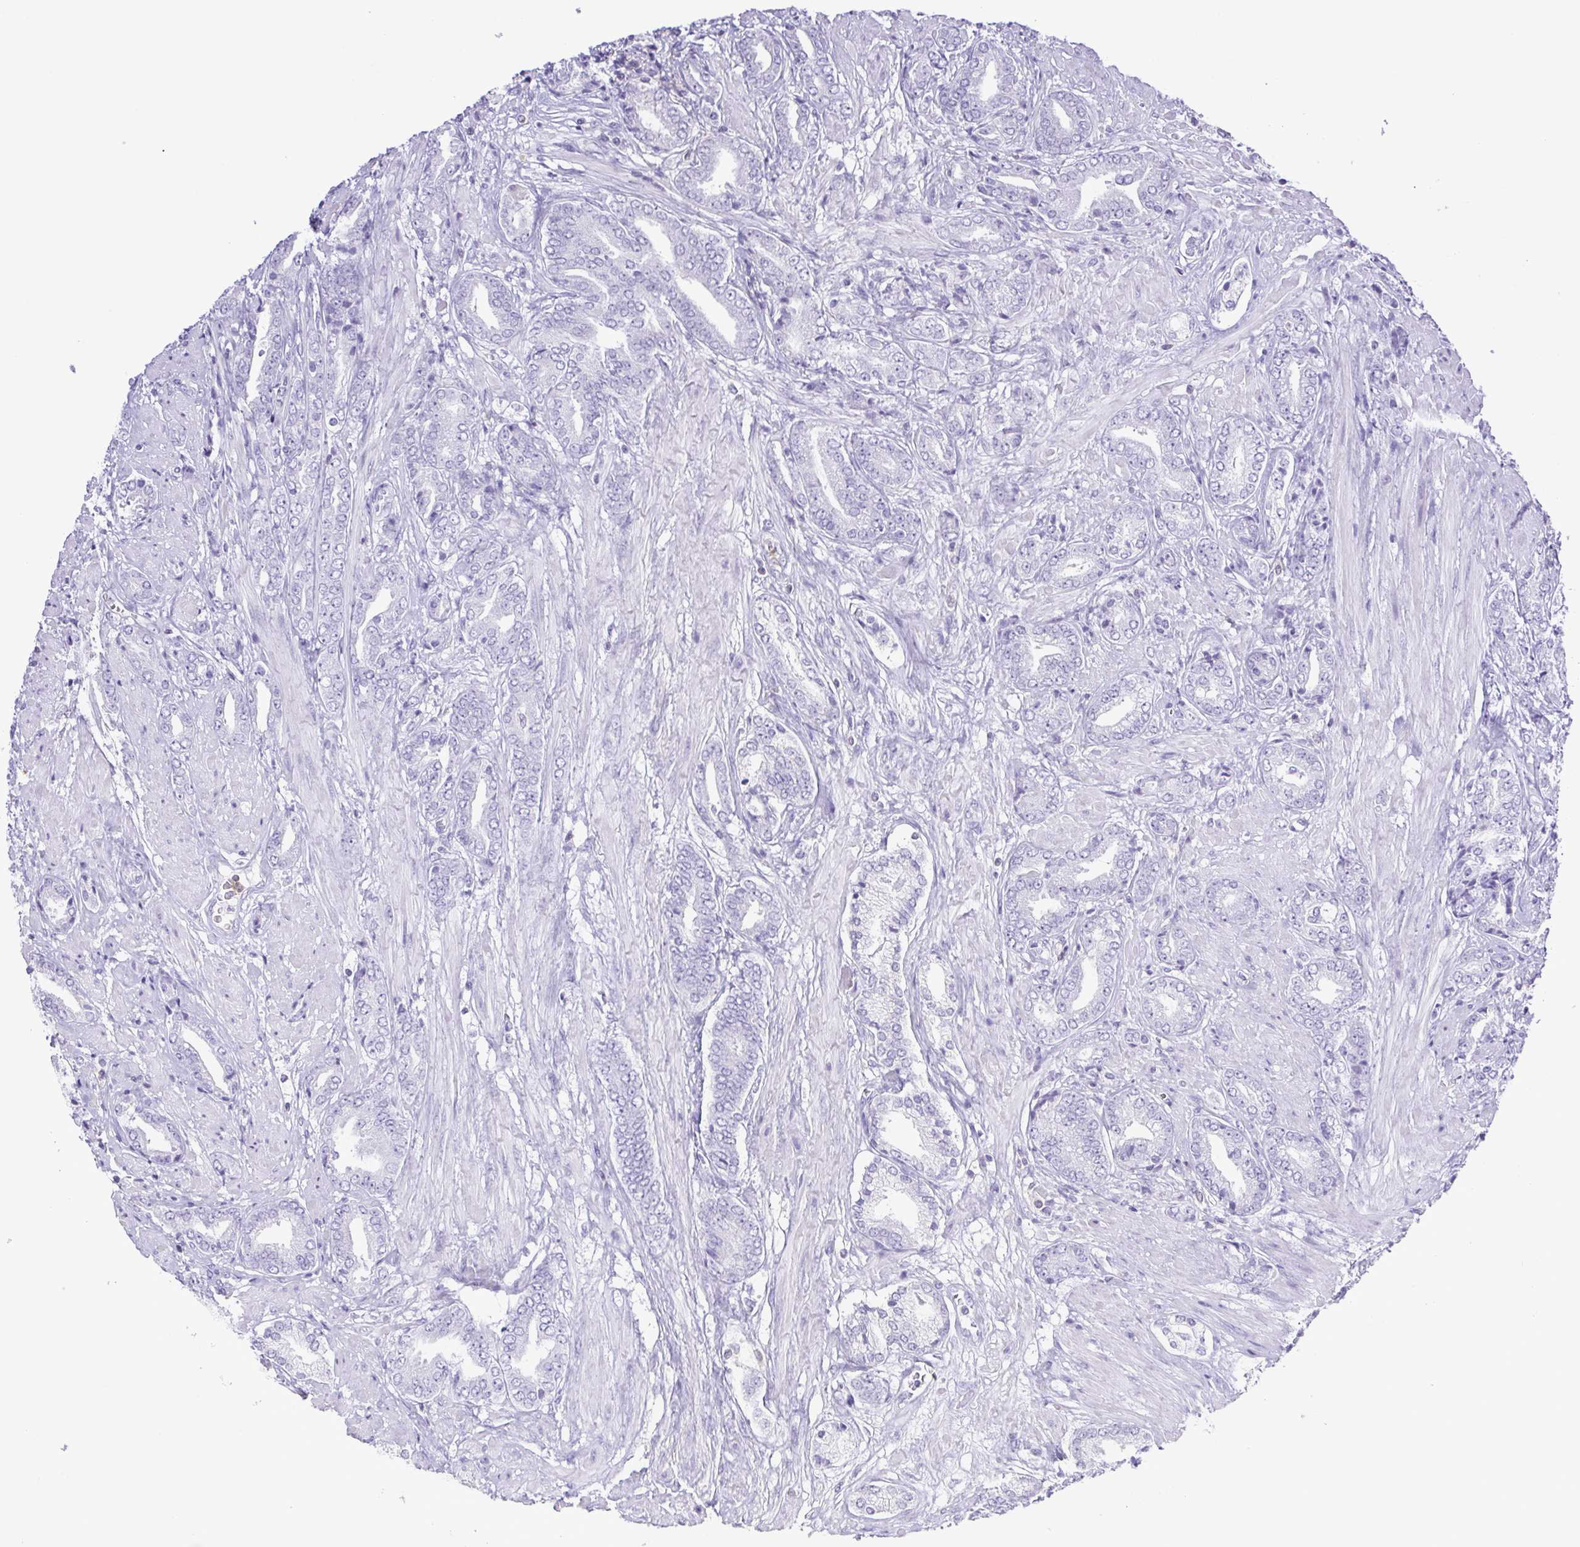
{"staining": {"intensity": "negative", "quantity": "none", "location": "none"}, "tissue": "prostate cancer", "cell_type": "Tumor cells", "image_type": "cancer", "snomed": [{"axis": "morphology", "description": "Adenocarcinoma, High grade"}, {"axis": "topography", "description": "Prostate"}], "caption": "DAB immunohistochemical staining of human prostate high-grade adenocarcinoma displays no significant positivity in tumor cells. (DAB (3,3'-diaminobenzidine) immunohistochemistry with hematoxylin counter stain).", "gene": "SYNPR", "patient": {"sex": "male", "age": 56}}